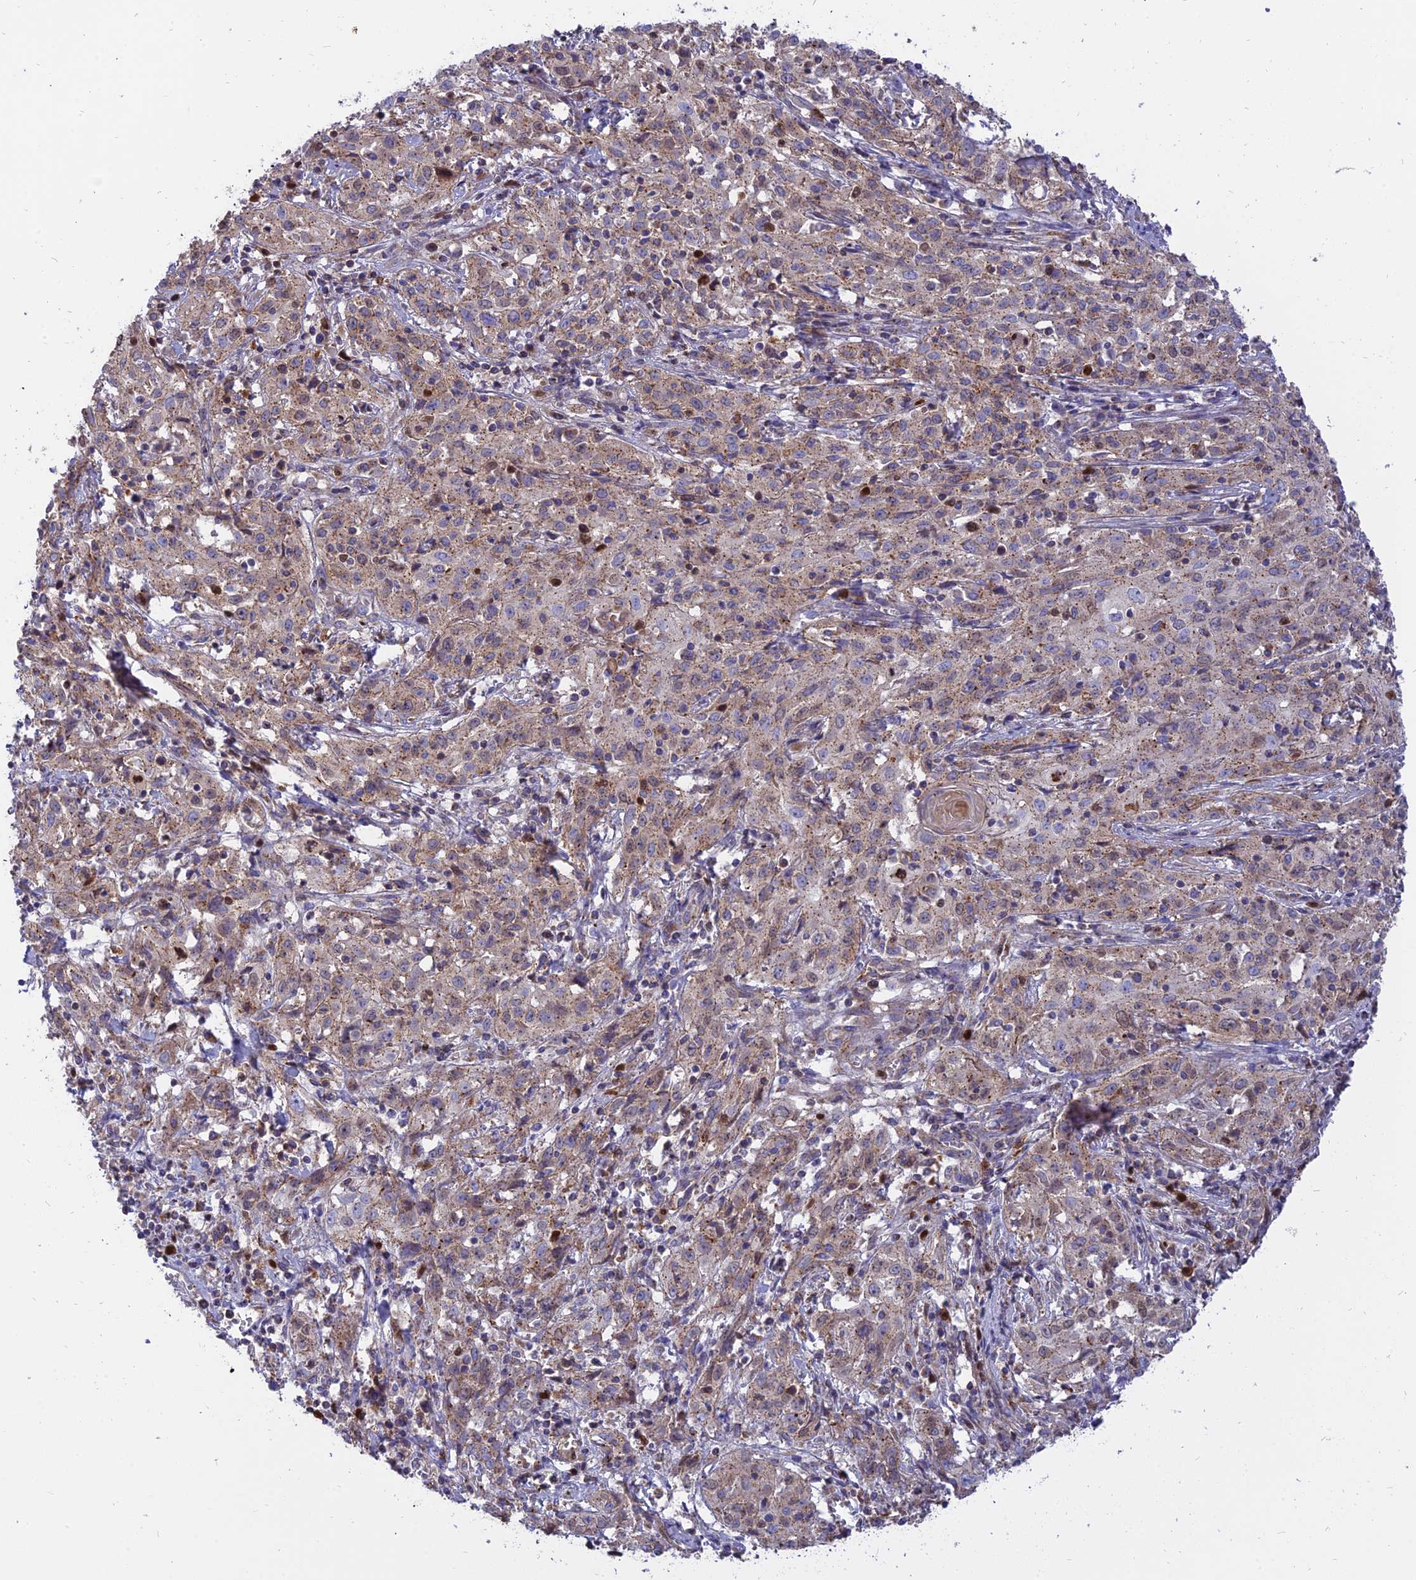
{"staining": {"intensity": "moderate", "quantity": ">75%", "location": "cytoplasmic/membranous,nuclear"}, "tissue": "cervical cancer", "cell_type": "Tumor cells", "image_type": "cancer", "snomed": [{"axis": "morphology", "description": "Squamous cell carcinoma, NOS"}, {"axis": "topography", "description": "Cervix"}], "caption": "IHC of human squamous cell carcinoma (cervical) reveals medium levels of moderate cytoplasmic/membranous and nuclear expression in about >75% of tumor cells.", "gene": "CENPV", "patient": {"sex": "female", "age": 57}}